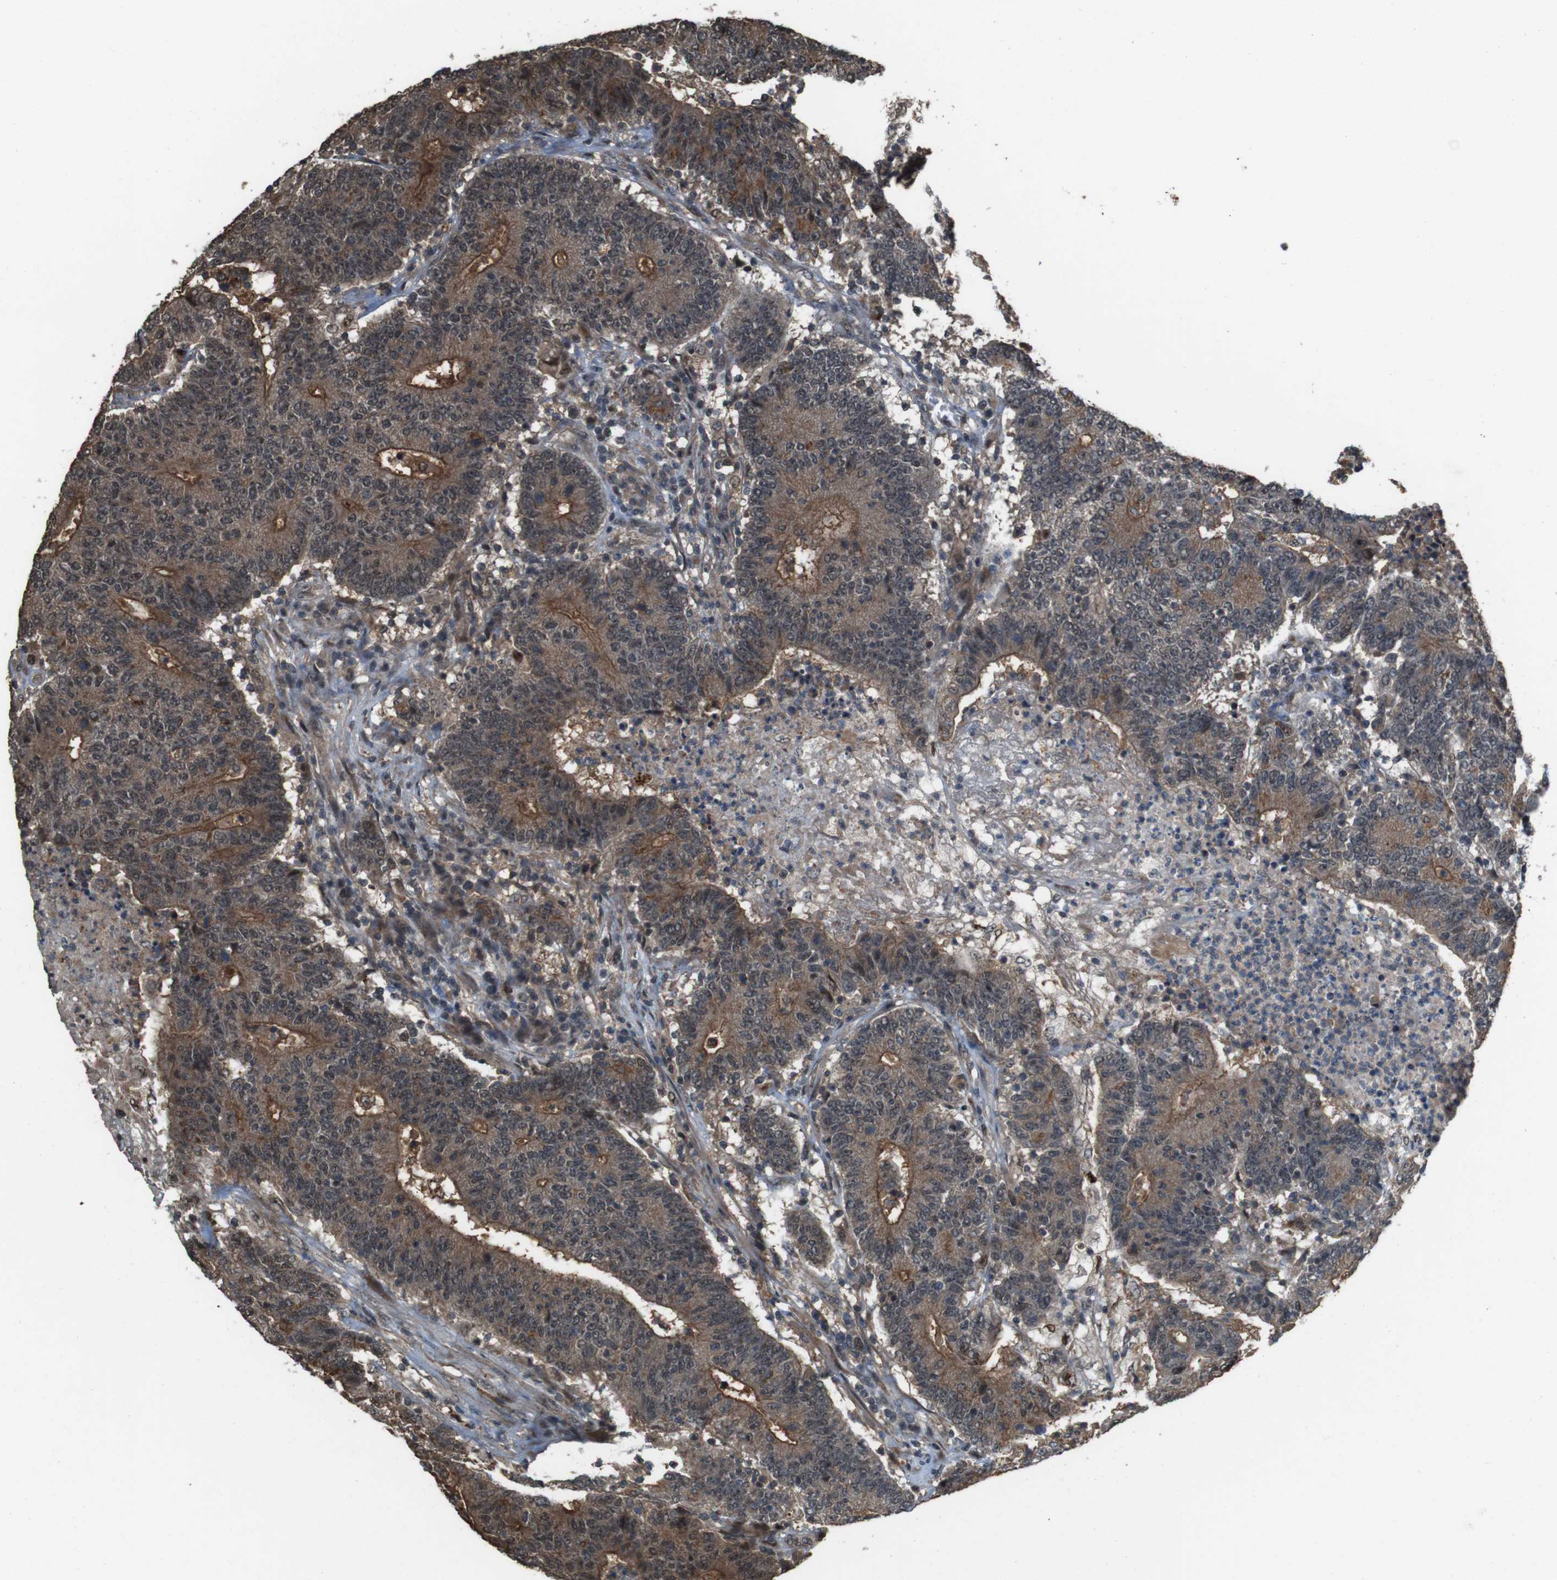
{"staining": {"intensity": "moderate", "quantity": ">75%", "location": "cytoplasmic/membranous"}, "tissue": "colorectal cancer", "cell_type": "Tumor cells", "image_type": "cancer", "snomed": [{"axis": "morphology", "description": "Normal tissue, NOS"}, {"axis": "morphology", "description": "Adenocarcinoma, NOS"}, {"axis": "topography", "description": "Colon"}], "caption": "Colorectal cancer (adenocarcinoma) stained with a protein marker shows moderate staining in tumor cells.", "gene": "CDC34", "patient": {"sex": "female", "age": 75}}